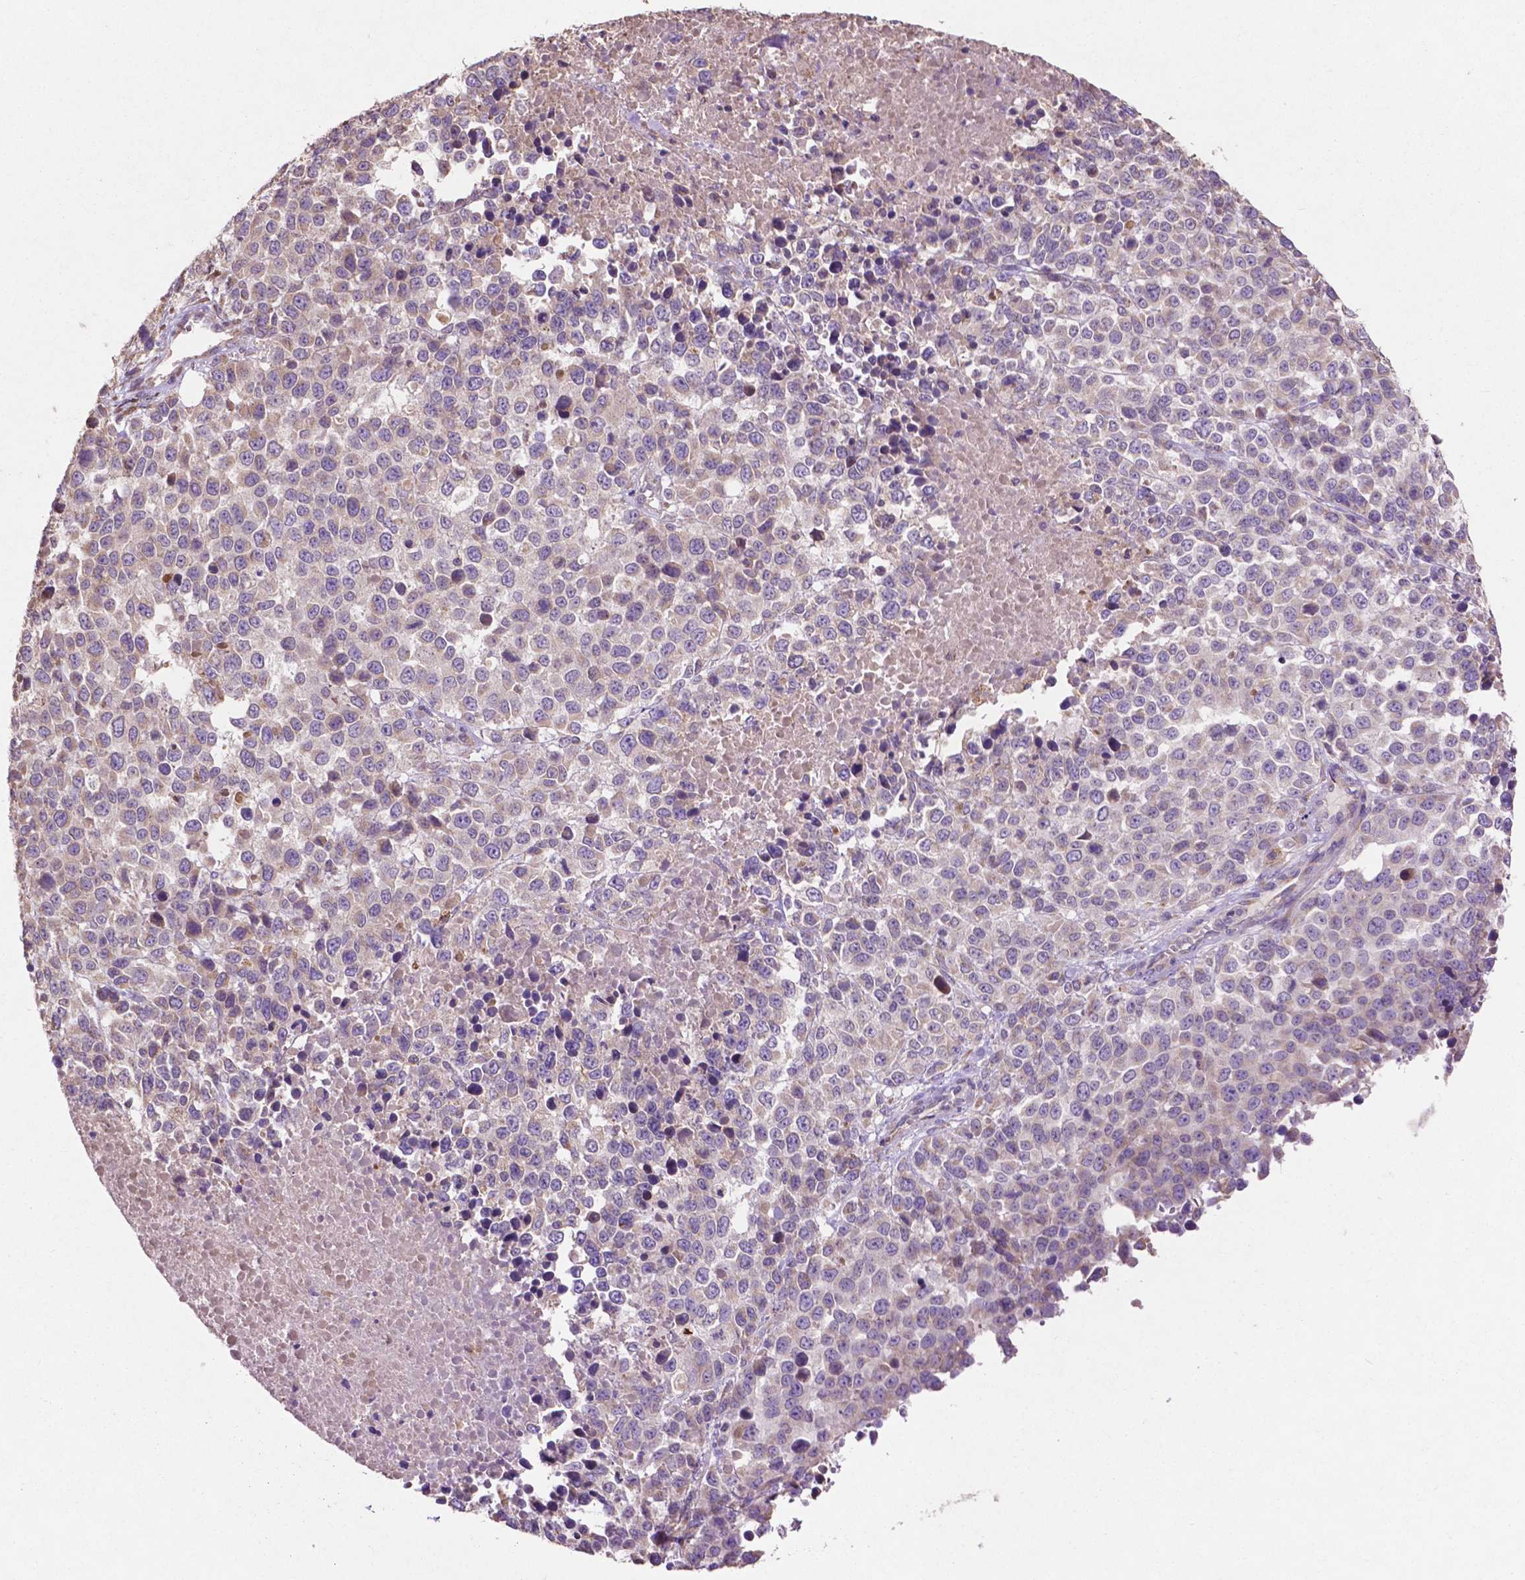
{"staining": {"intensity": "negative", "quantity": "none", "location": "none"}, "tissue": "melanoma", "cell_type": "Tumor cells", "image_type": "cancer", "snomed": [{"axis": "morphology", "description": "Malignant melanoma, Metastatic site"}, {"axis": "topography", "description": "Skin"}], "caption": "Human melanoma stained for a protein using immunohistochemistry (IHC) reveals no positivity in tumor cells.", "gene": "MBTPS1", "patient": {"sex": "male", "age": 84}}